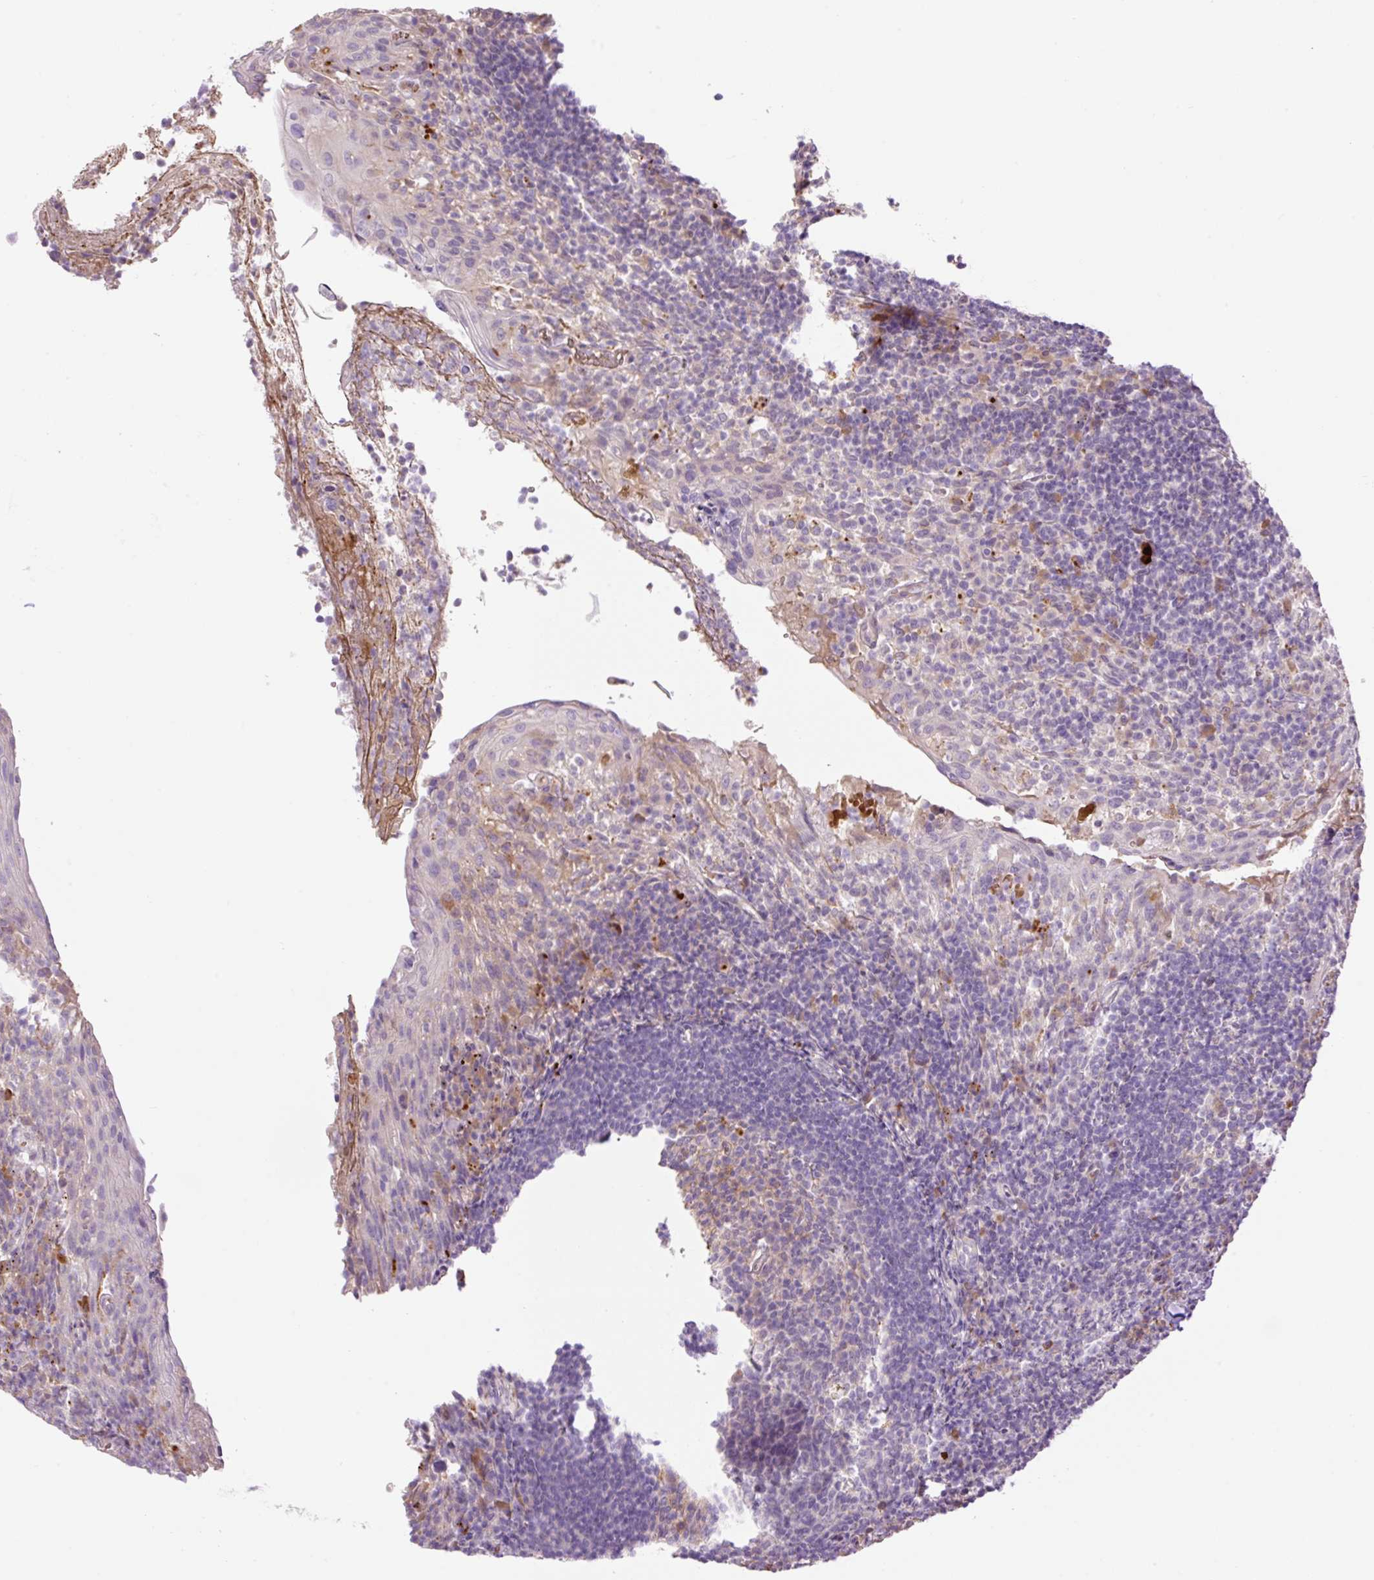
{"staining": {"intensity": "negative", "quantity": "none", "location": "none"}, "tissue": "tonsil", "cell_type": "Germinal center cells", "image_type": "normal", "snomed": [{"axis": "morphology", "description": "Normal tissue, NOS"}, {"axis": "topography", "description": "Tonsil"}], "caption": "Immunohistochemistry (IHC) photomicrograph of benign tonsil stained for a protein (brown), which demonstrates no staining in germinal center cells.", "gene": "HABP4", "patient": {"sex": "female", "age": 10}}